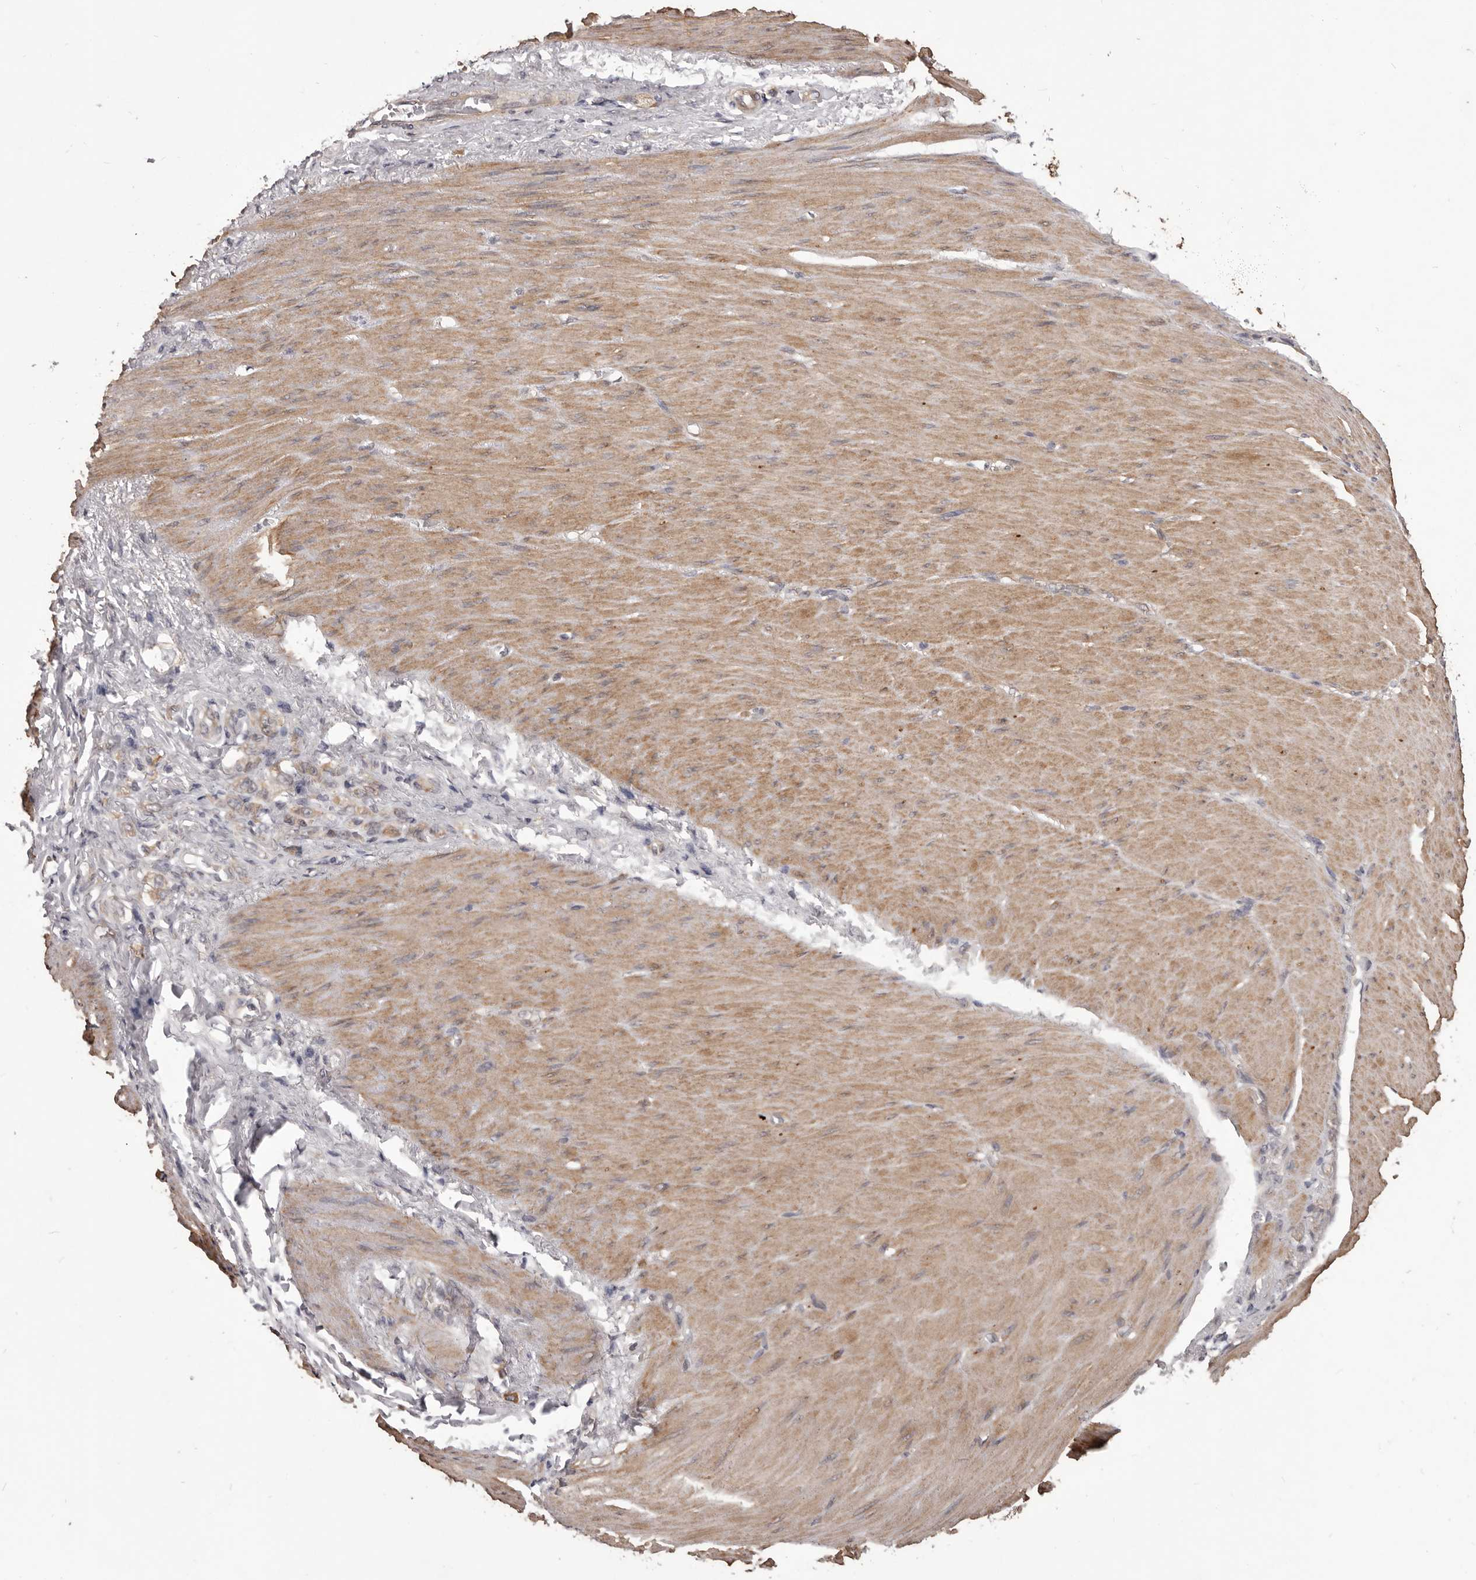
{"staining": {"intensity": "weak", "quantity": "25%-75%", "location": "cytoplasmic/membranous"}, "tissue": "stomach cancer", "cell_type": "Tumor cells", "image_type": "cancer", "snomed": [{"axis": "morphology", "description": "Normal tissue, NOS"}, {"axis": "morphology", "description": "Adenocarcinoma, NOS"}, {"axis": "topography", "description": "Stomach"}], "caption": "Immunohistochemistry histopathology image of stomach adenocarcinoma stained for a protein (brown), which reveals low levels of weak cytoplasmic/membranous positivity in approximately 25%-75% of tumor cells.", "gene": "CELF3", "patient": {"sex": "male", "age": 82}}